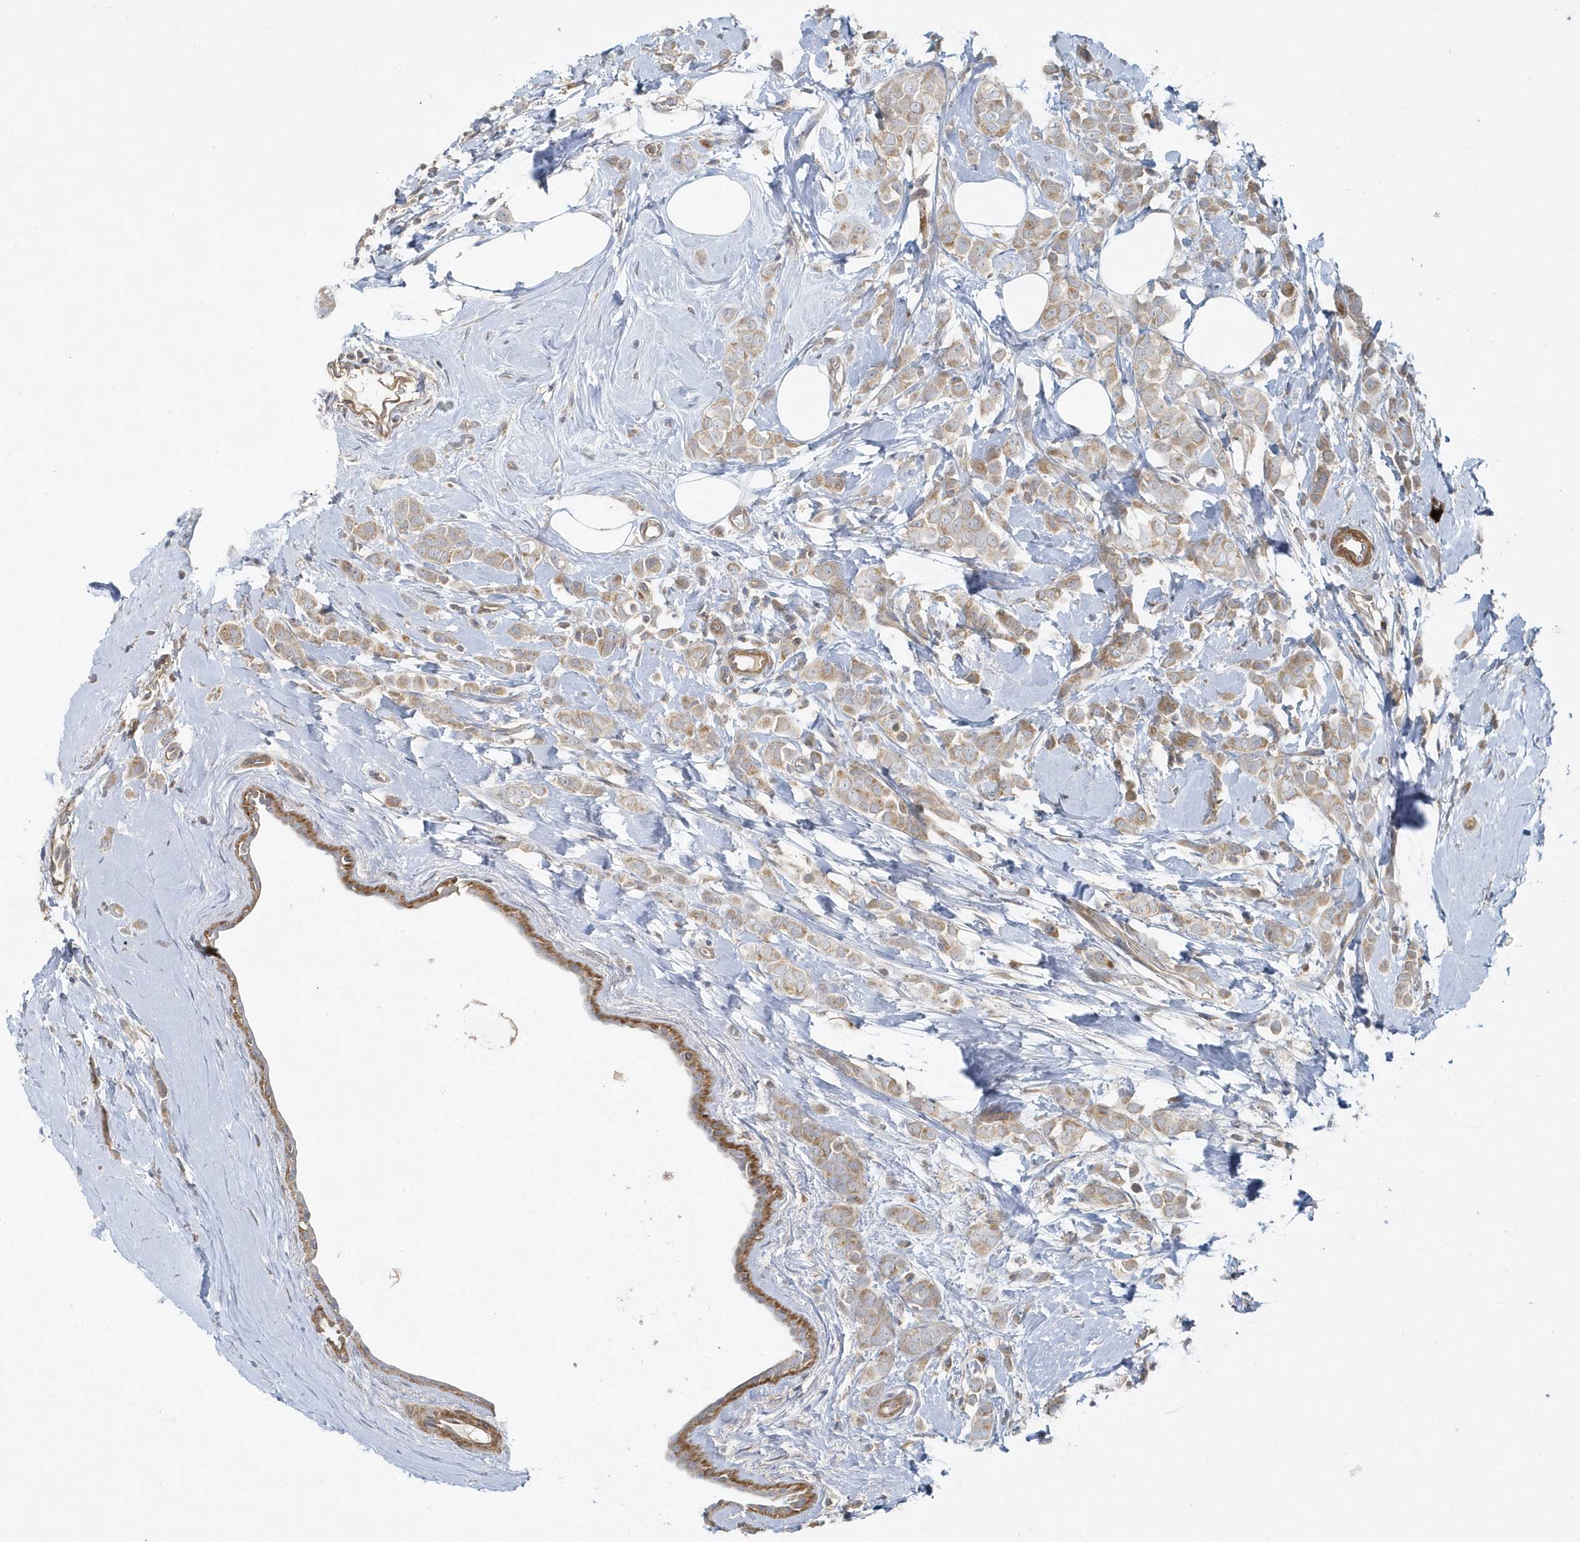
{"staining": {"intensity": "moderate", "quantity": ">75%", "location": "cytoplasmic/membranous"}, "tissue": "breast cancer", "cell_type": "Tumor cells", "image_type": "cancer", "snomed": [{"axis": "morphology", "description": "Lobular carcinoma"}, {"axis": "topography", "description": "Breast"}], "caption": "About >75% of tumor cells in human breast lobular carcinoma show moderate cytoplasmic/membranous protein positivity as visualized by brown immunohistochemical staining.", "gene": "LEXM", "patient": {"sex": "female", "age": 47}}